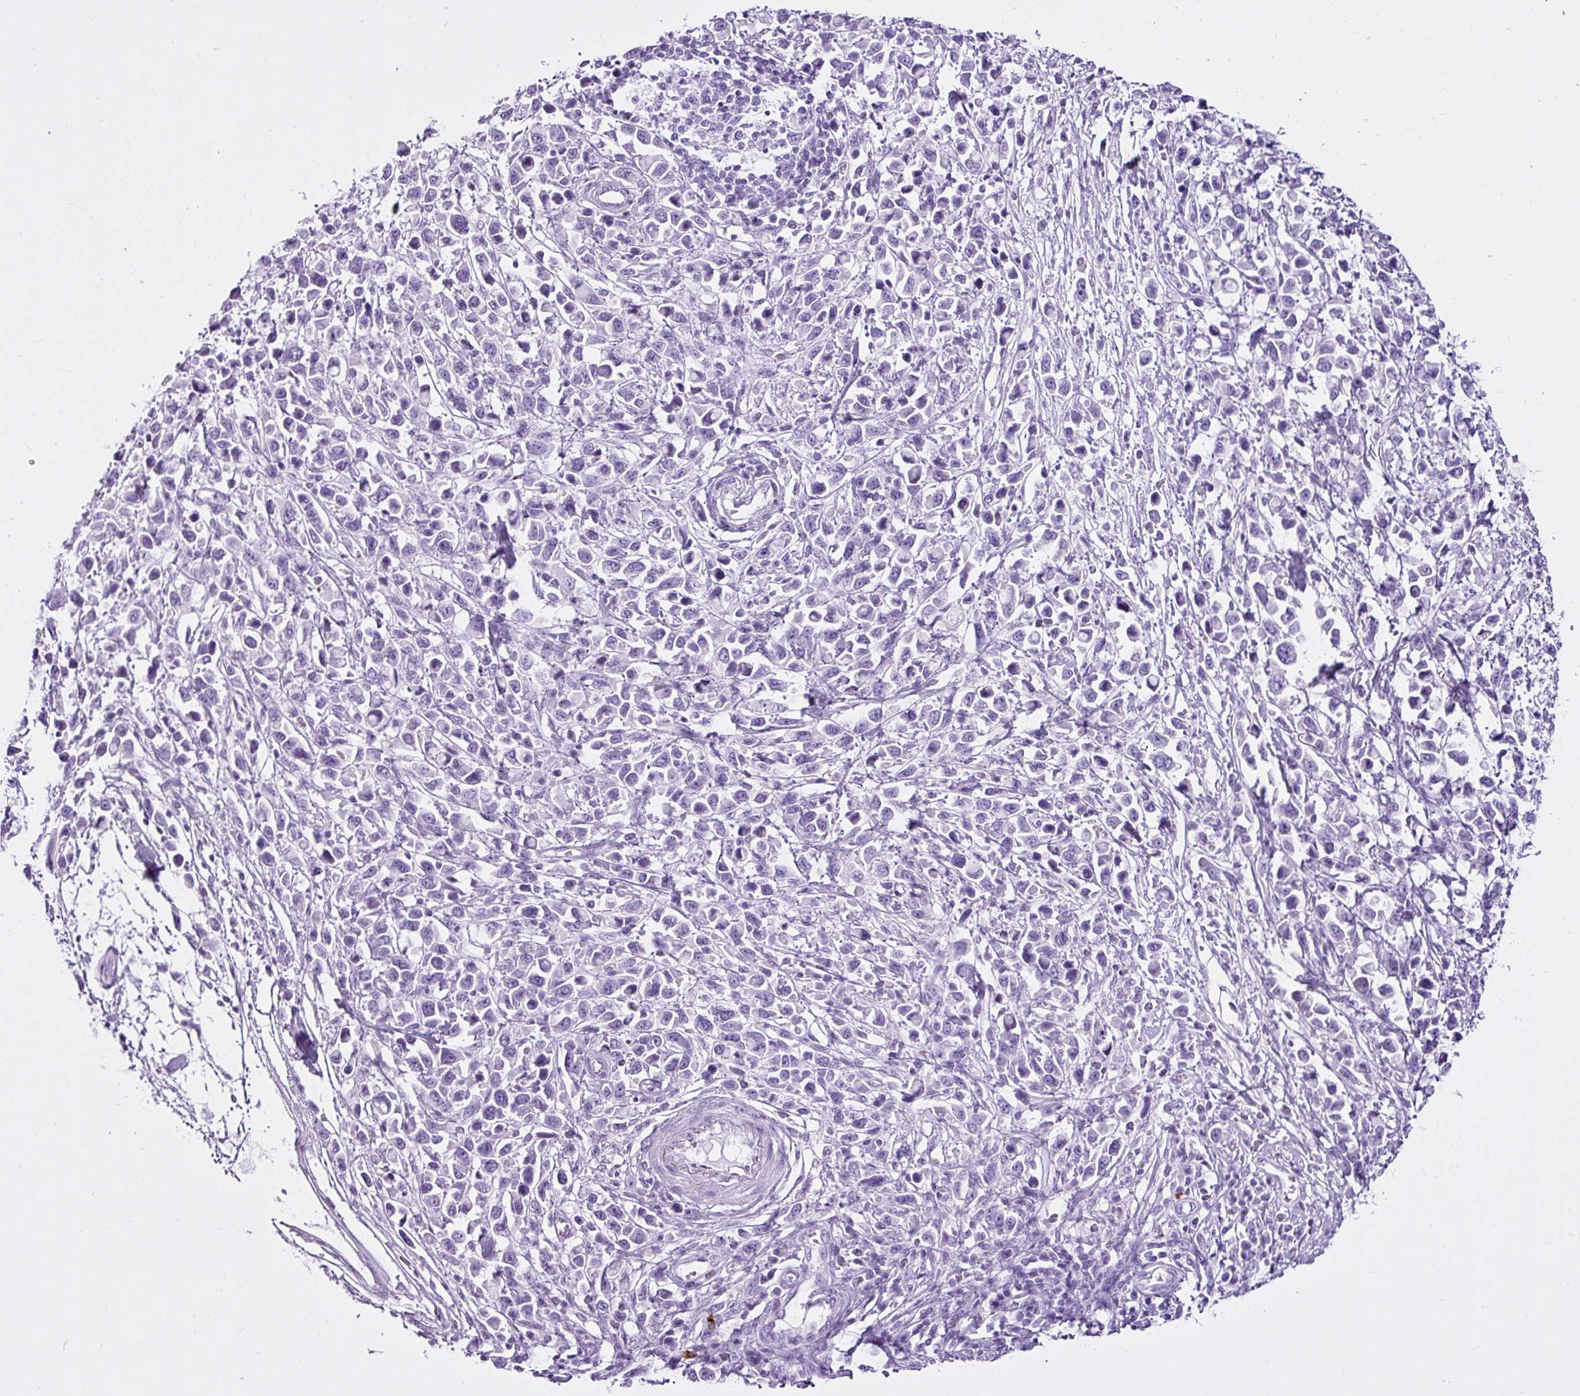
{"staining": {"intensity": "negative", "quantity": "none", "location": "none"}, "tissue": "stomach cancer", "cell_type": "Tumor cells", "image_type": "cancer", "snomed": [{"axis": "morphology", "description": "Adenocarcinoma, NOS"}, {"axis": "topography", "description": "Stomach"}], "caption": "DAB immunohistochemical staining of human stomach adenocarcinoma demonstrates no significant expression in tumor cells.", "gene": "LILRB4", "patient": {"sex": "female", "age": 81}}